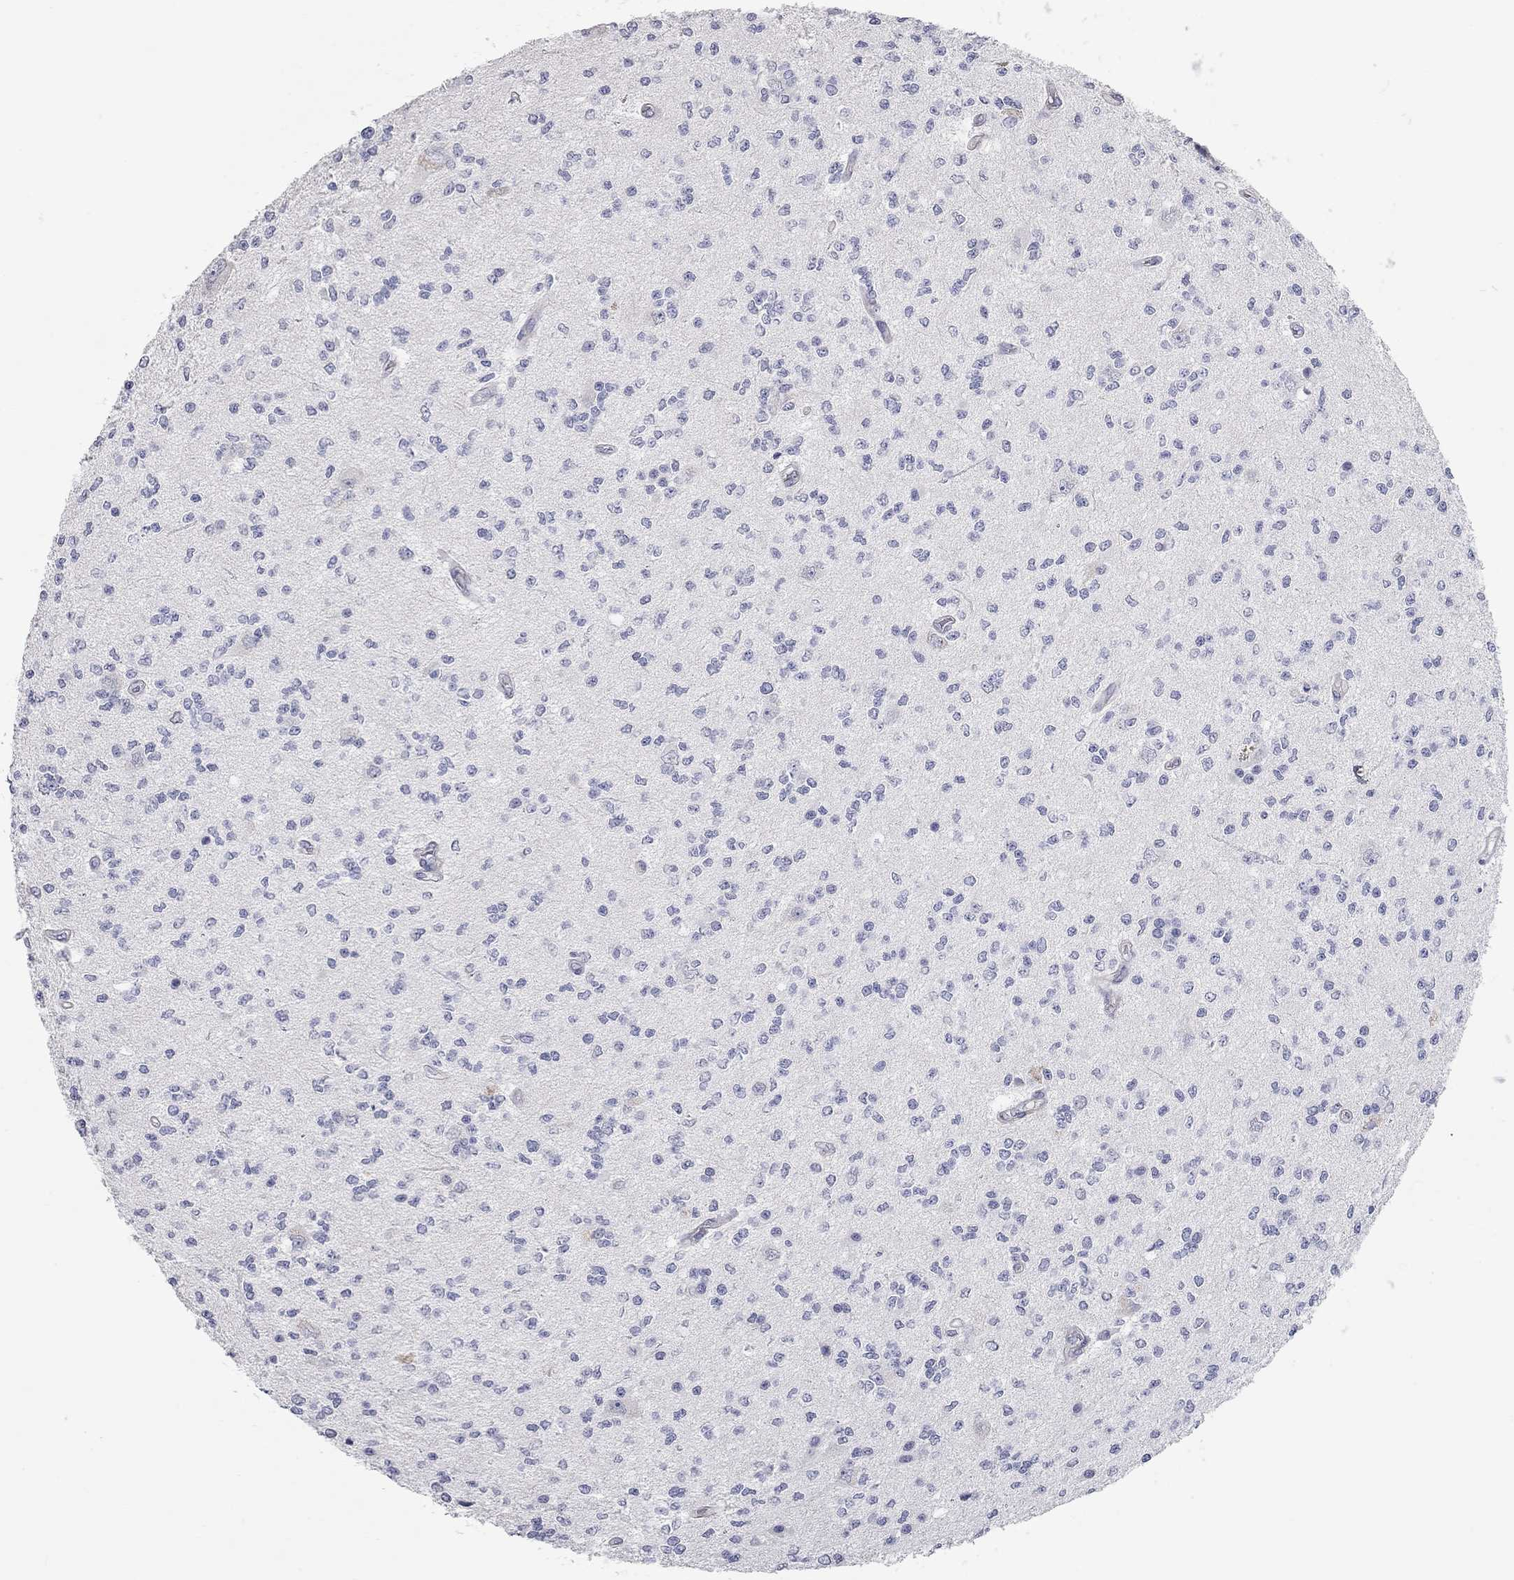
{"staining": {"intensity": "negative", "quantity": "none", "location": "none"}, "tissue": "glioma", "cell_type": "Tumor cells", "image_type": "cancer", "snomed": [{"axis": "morphology", "description": "Glioma, malignant, Low grade"}, {"axis": "topography", "description": "Brain"}], "caption": "An immunohistochemistry histopathology image of malignant glioma (low-grade) is shown. There is no staining in tumor cells of malignant glioma (low-grade).", "gene": "XAGE2", "patient": {"sex": "male", "age": 67}}